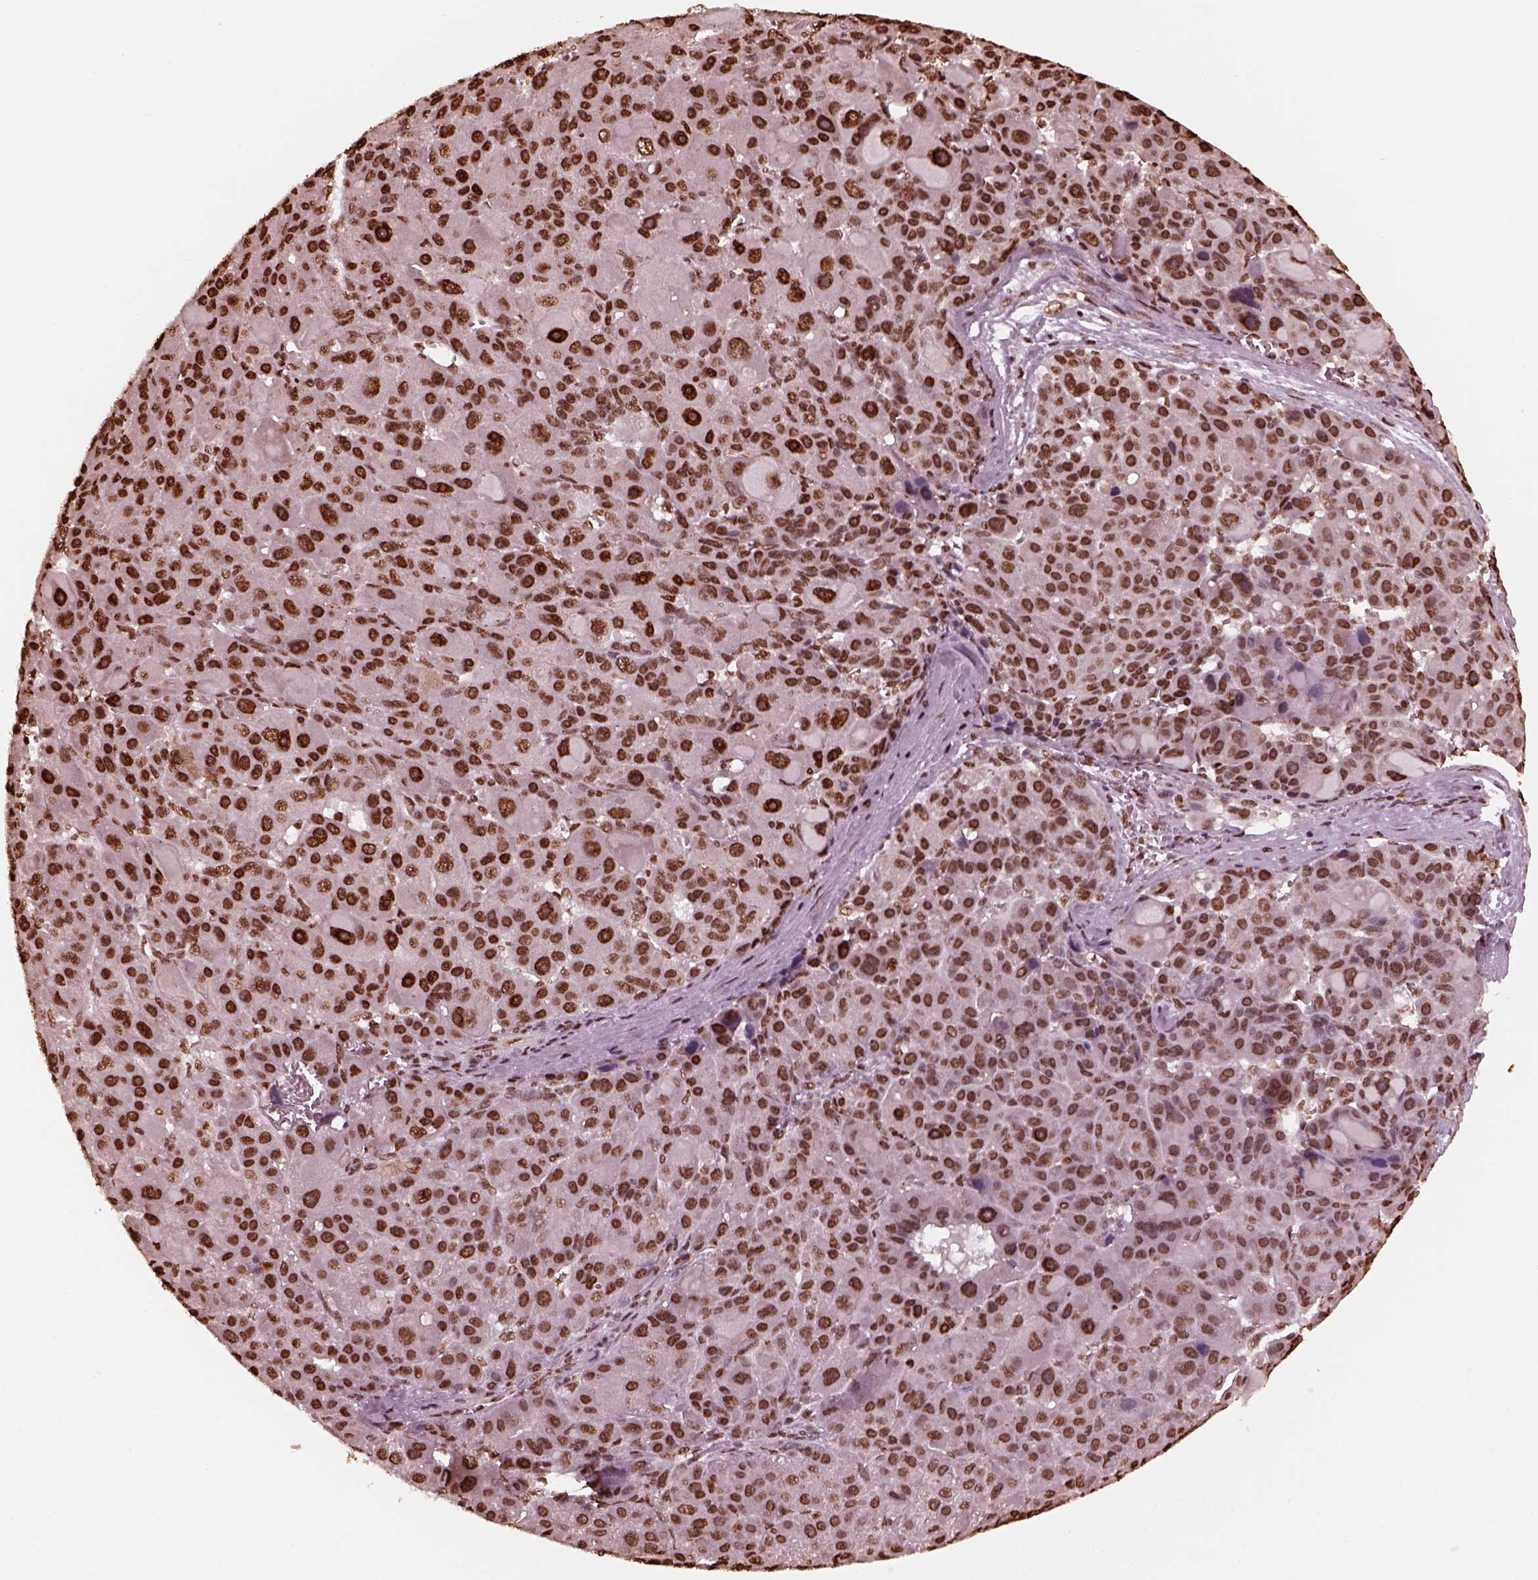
{"staining": {"intensity": "strong", "quantity": ">75%", "location": "nuclear"}, "tissue": "liver cancer", "cell_type": "Tumor cells", "image_type": "cancer", "snomed": [{"axis": "morphology", "description": "Carcinoma, Hepatocellular, NOS"}, {"axis": "topography", "description": "Liver"}], "caption": "This is a photomicrograph of immunohistochemistry (IHC) staining of liver hepatocellular carcinoma, which shows strong positivity in the nuclear of tumor cells.", "gene": "NSD1", "patient": {"sex": "male", "age": 76}}